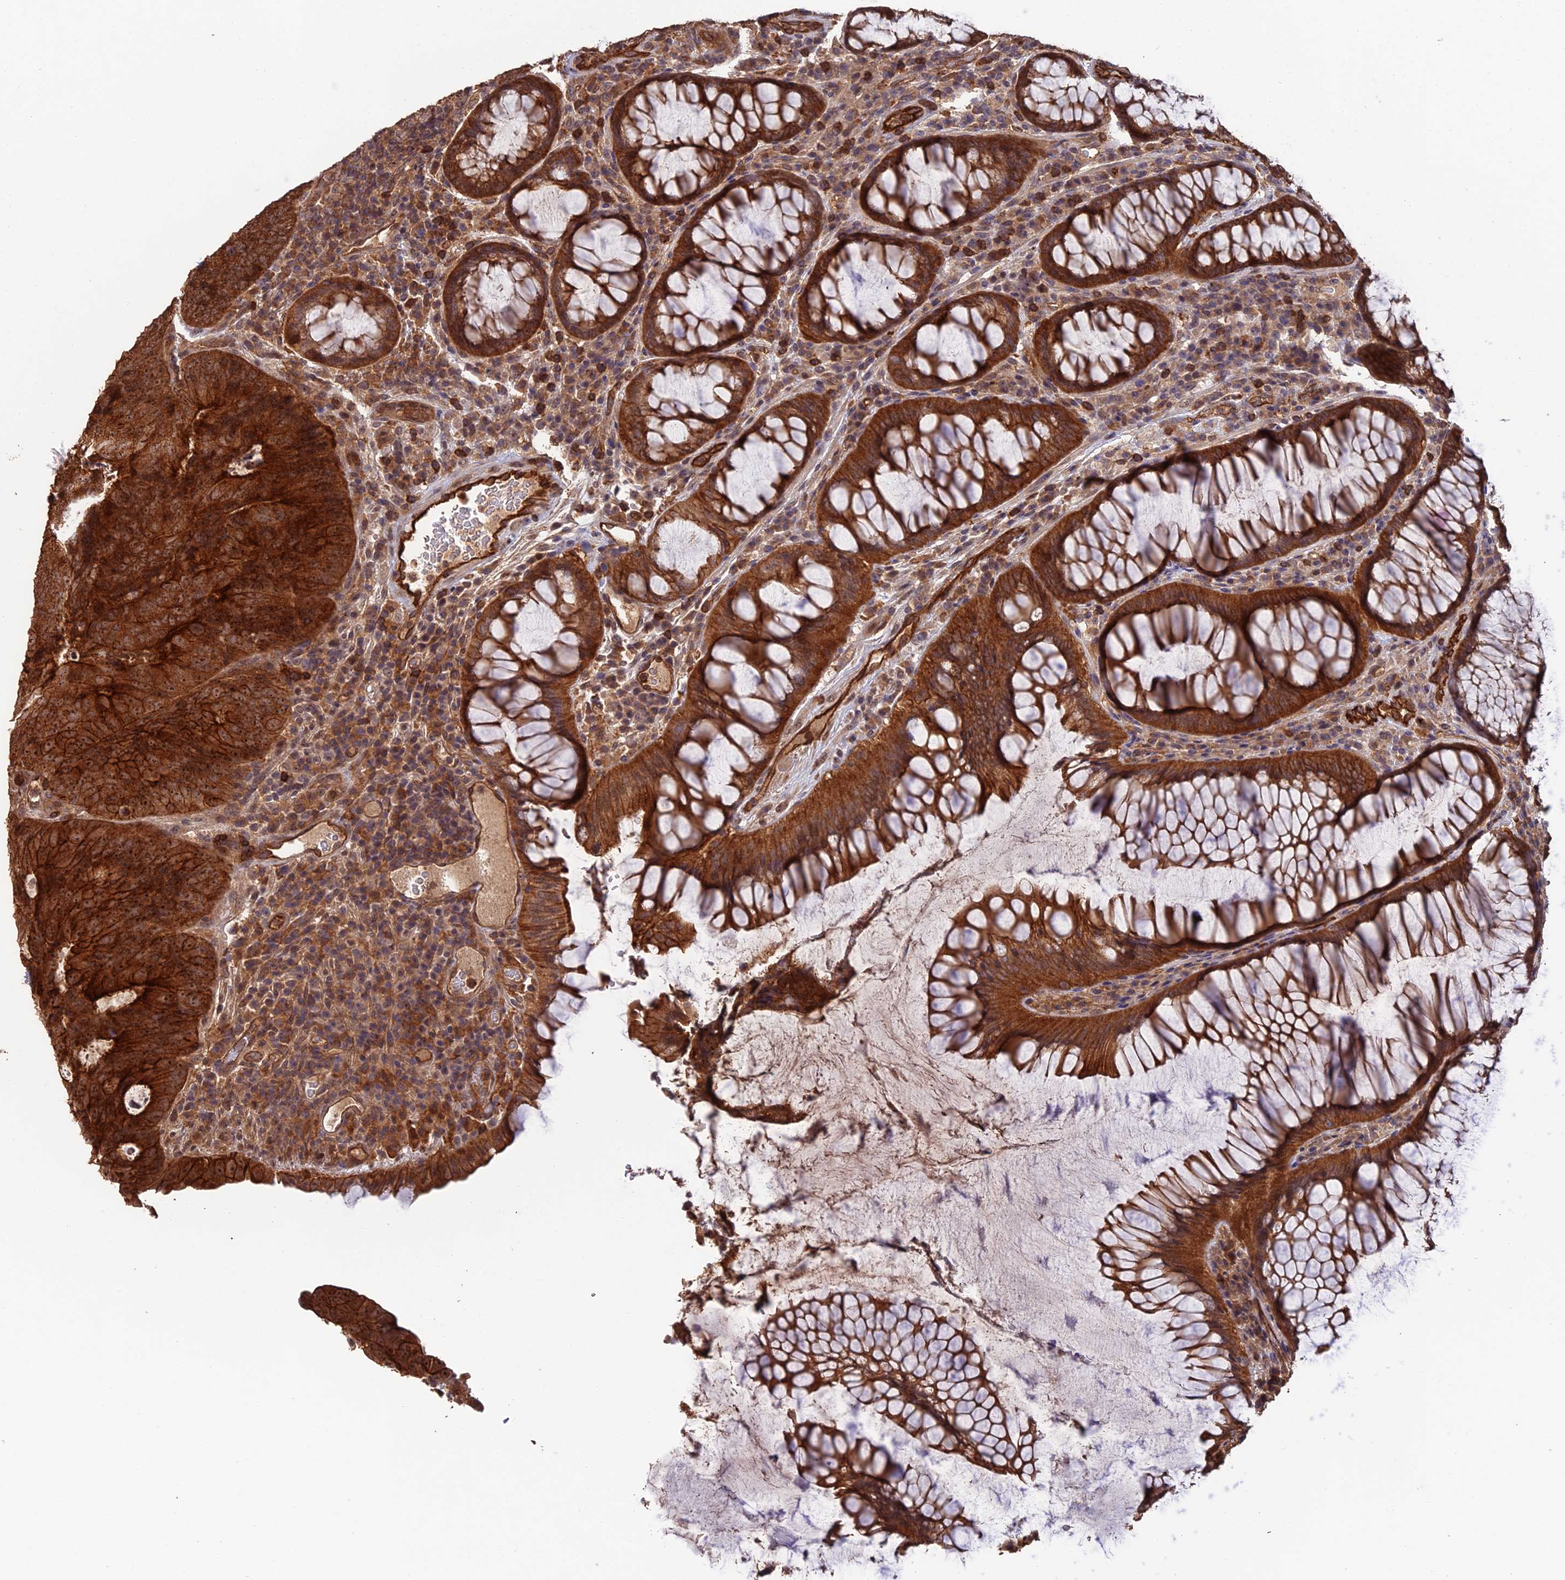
{"staining": {"intensity": "strong", "quantity": ">75%", "location": "cytoplasmic/membranous,nuclear"}, "tissue": "colorectal cancer", "cell_type": "Tumor cells", "image_type": "cancer", "snomed": [{"axis": "morphology", "description": "Adenocarcinoma, NOS"}, {"axis": "topography", "description": "Colon"}], "caption": "The image exhibits staining of colorectal cancer, revealing strong cytoplasmic/membranous and nuclear protein positivity (brown color) within tumor cells. The protein of interest is shown in brown color, while the nuclei are stained blue.", "gene": "RALGAPA2", "patient": {"sex": "female", "age": 67}}